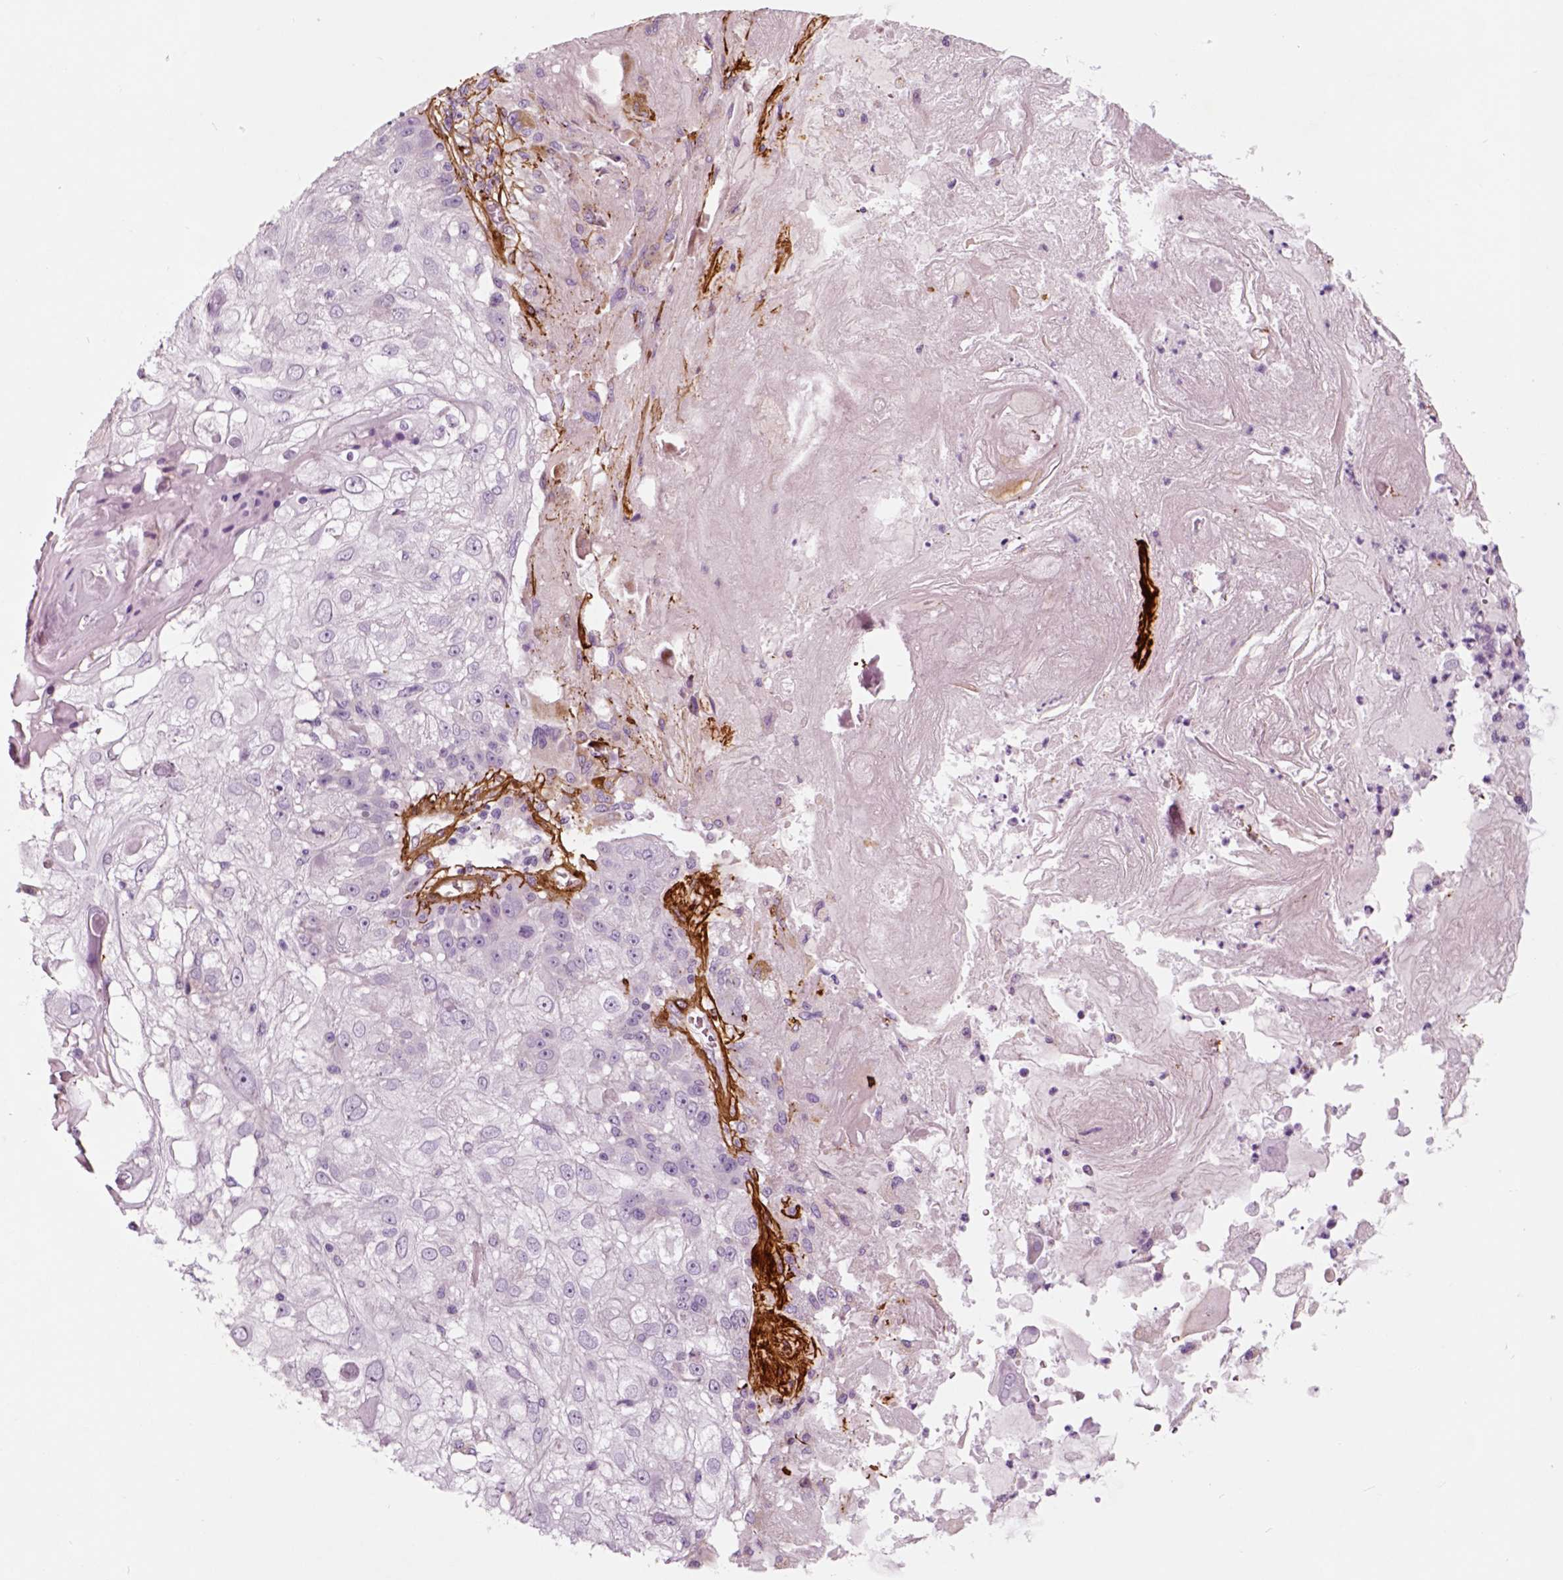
{"staining": {"intensity": "negative", "quantity": "none", "location": "none"}, "tissue": "skin cancer", "cell_type": "Tumor cells", "image_type": "cancer", "snomed": [{"axis": "morphology", "description": "Normal tissue, NOS"}, {"axis": "morphology", "description": "Squamous cell carcinoma, NOS"}, {"axis": "topography", "description": "Skin"}], "caption": "Skin cancer was stained to show a protein in brown. There is no significant staining in tumor cells. (Brightfield microscopy of DAB (3,3'-diaminobenzidine) immunohistochemistry at high magnification).", "gene": "COL6A2", "patient": {"sex": "female", "age": 83}}